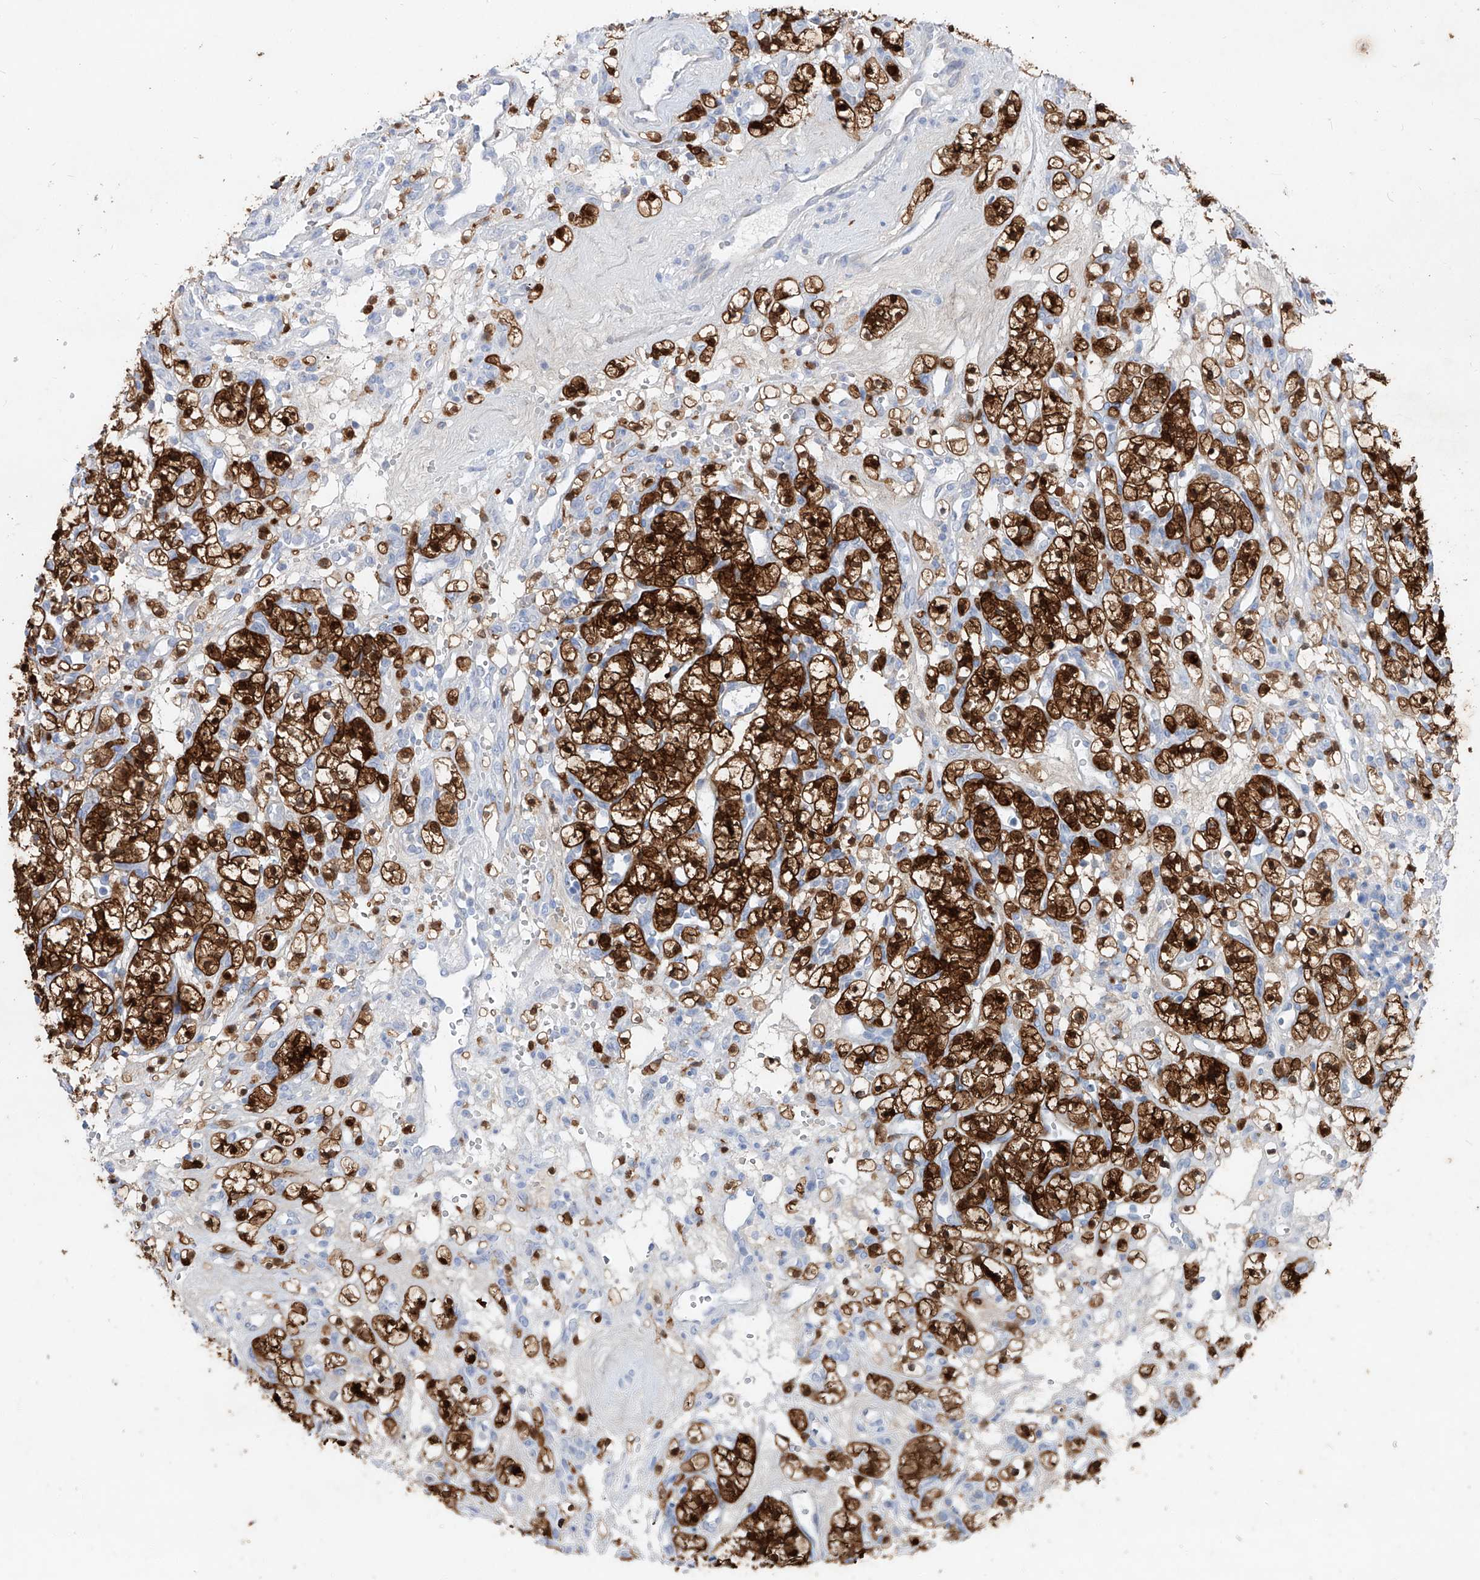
{"staining": {"intensity": "strong", "quantity": ">75%", "location": "cytoplasmic/membranous,nuclear"}, "tissue": "renal cancer", "cell_type": "Tumor cells", "image_type": "cancer", "snomed": [{"axis": "morphology", "description": "Adenocarcinoma, NOS"}, {"axis": "topography", "description": "Kidney"}], "caption": "Renal adenocarcinoma stained with a protein marker demonstrates strong staining in tumor cells.", "gene": "UFL1", "patient": {"sex": "female", "age": 57}}